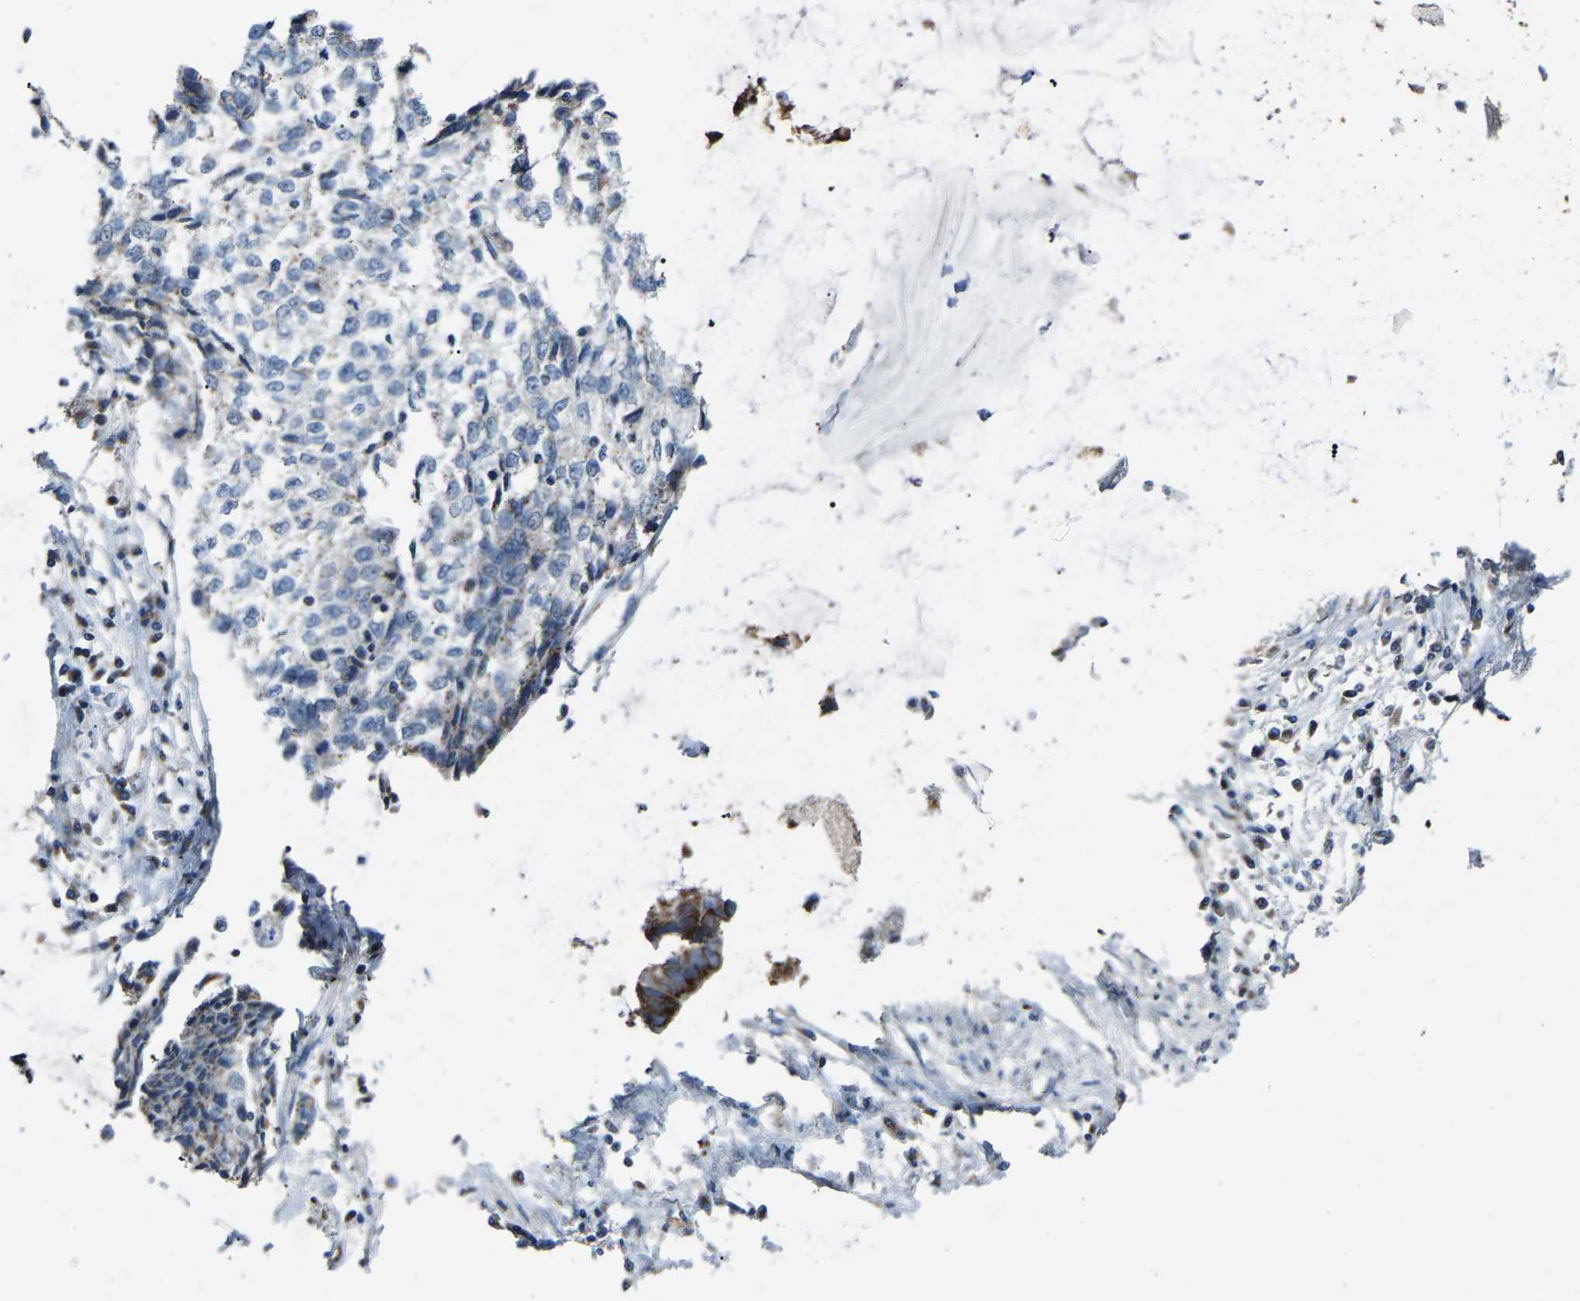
{"staining": {"intensity": "negative", "quantity": "none", "location": "none"}, "tissue": "cervical cancer", "cell_type": "Tumor cells", "image_type": "cancer", "snomed": [{"axis": "morphology", "description": "Squamous cell carcinoma, NOS"}, {"axis": "topography", "description": "Cervix"}], "caption": "Image shows no significant protein staining in tumor cells of cervical cancer.", "gene": "CANT1", "patient": {"sex": "female", "age": 57}}